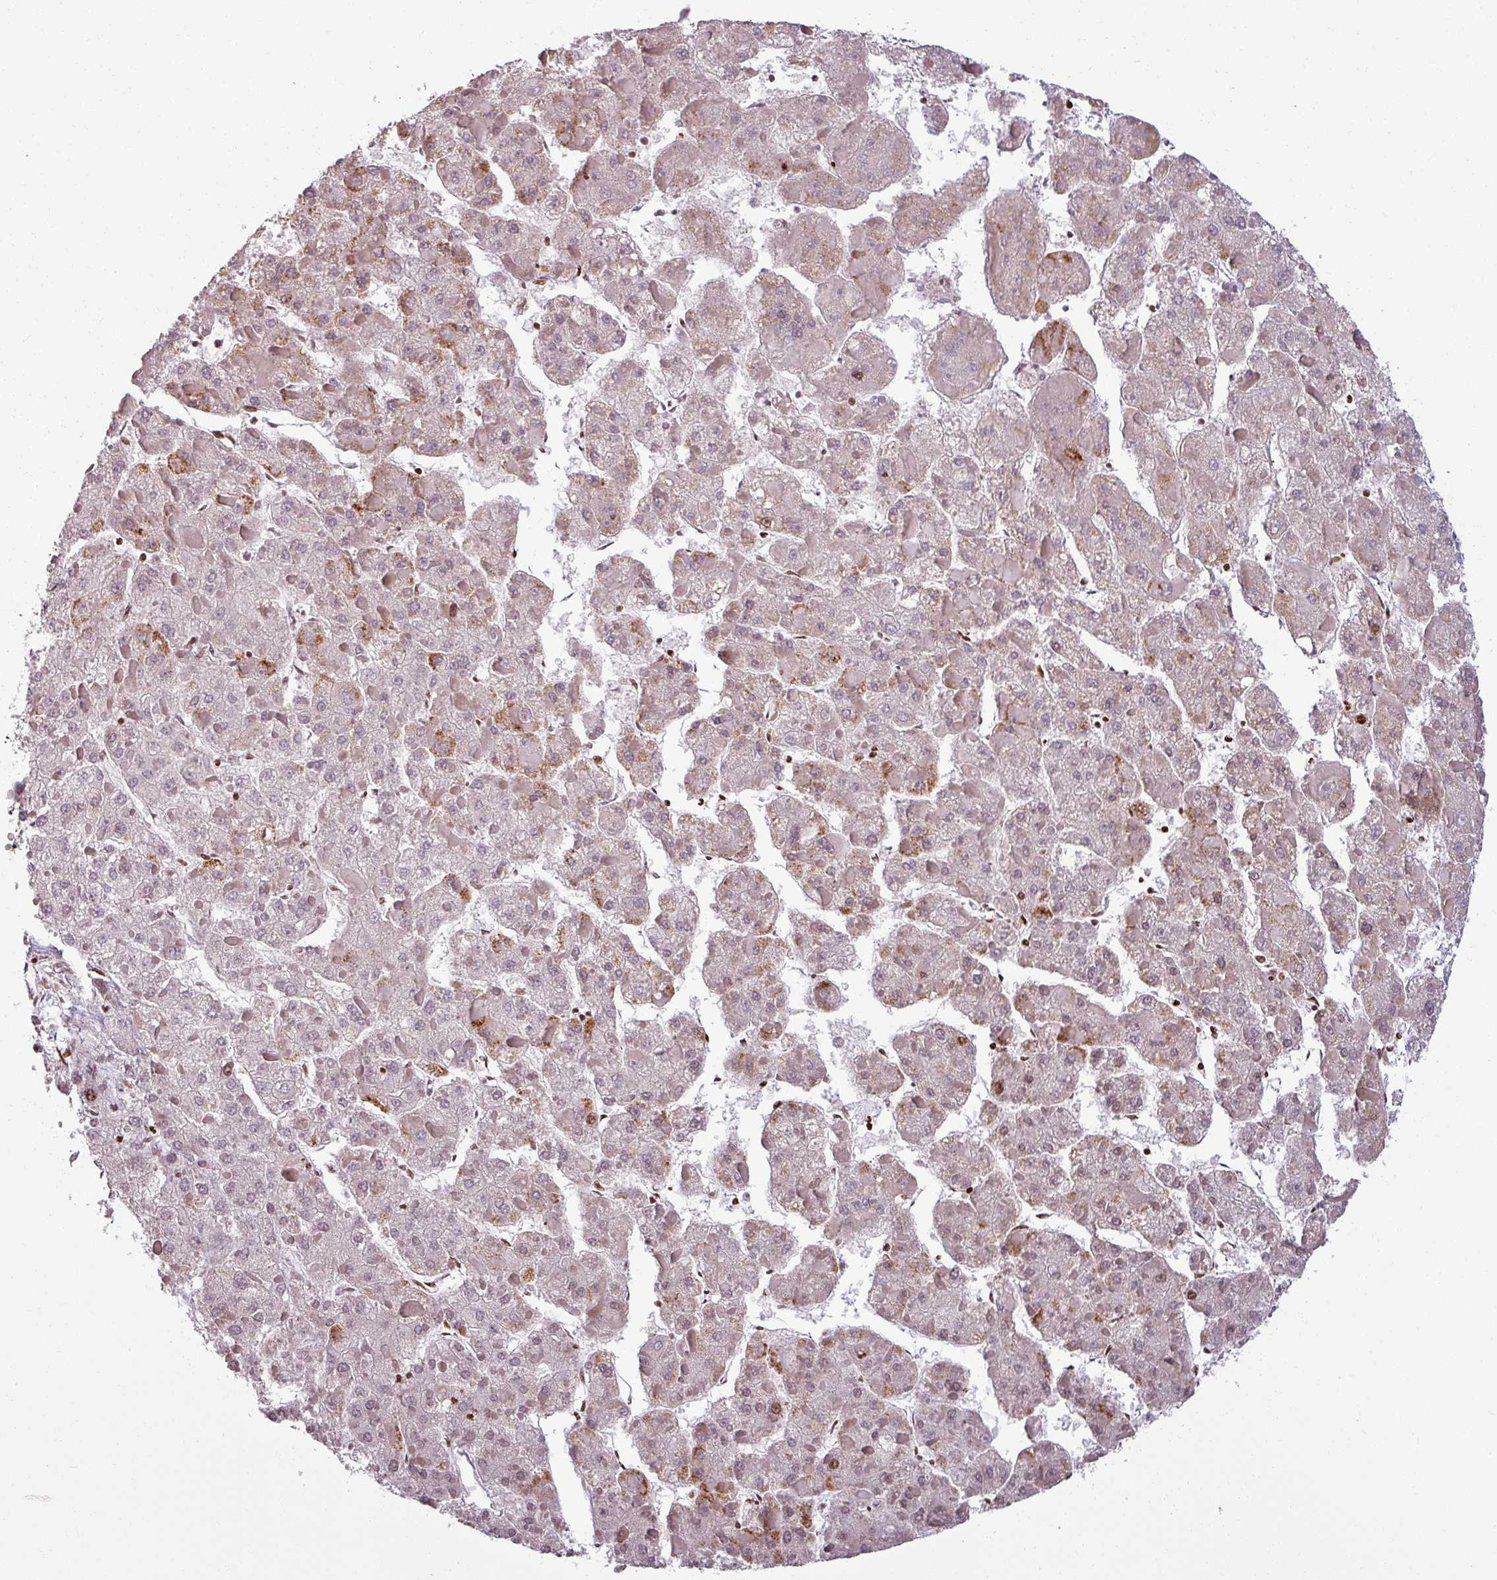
{"staining": {"intensity": "weak", "quantity": "25%-75%", "location": "cytoplasmic/membranous"}, "tissue": "liver cancer", "cell_type": "Tumor cells", "image_type": "cancer", "snomed": [{"axis": "morphology", "description": "Carcinoma, Hepatocellular, NOS"}, {"axis": "topography", "description": "Liver"}], "caption": "Human liver cancer stained for a protein (brown) exhibits weak cytoplasmic/membranous positive expression in approximately 25%-75% of tumor cells.", "gene": "NCOR1", "patient": {"sex": "female", "age": 73}}